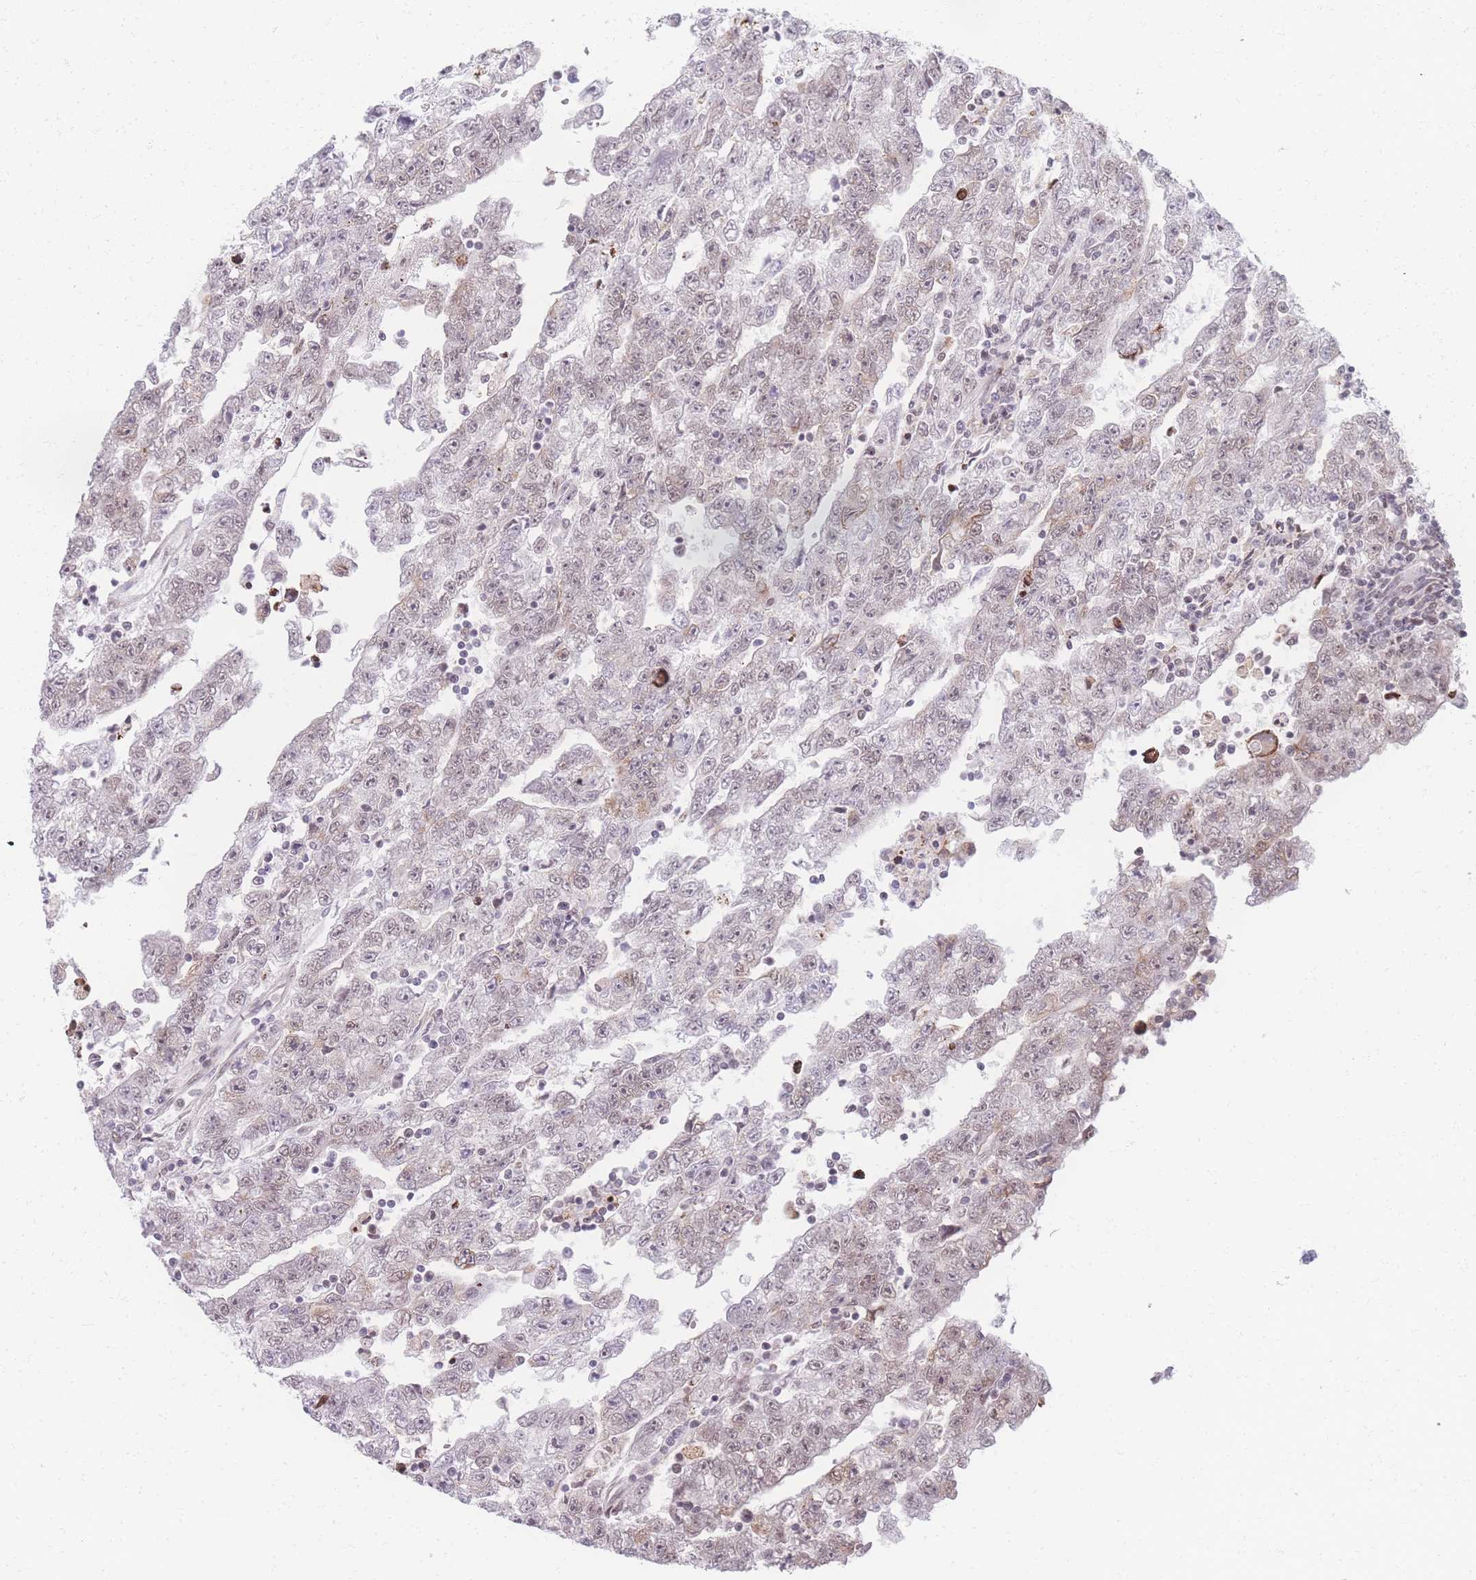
{"staining": {"intensity": "weak", "quantity": "<25%", "location": "nuclear"}, "tissue": "testis cancer", "cell_type": "Tumor cells", "image_type": "cancer", "snomed": [{"axis": "morphology", "description": "Carcinoma, Embryonal, NOS"}, {"axis": "topography", "description": "Testis"}], "caption": "Immunohistochemistry (IHC) histopathology image of neoplastic tissue: testis cancer (embryonal carcinoma) stained with DAB (3,3'-diaminobenzidine) demonstrates no significant protein expression in tumor cells.", "gene": "ZC3H13", "patient": {"sex": "male", "age": 25}}